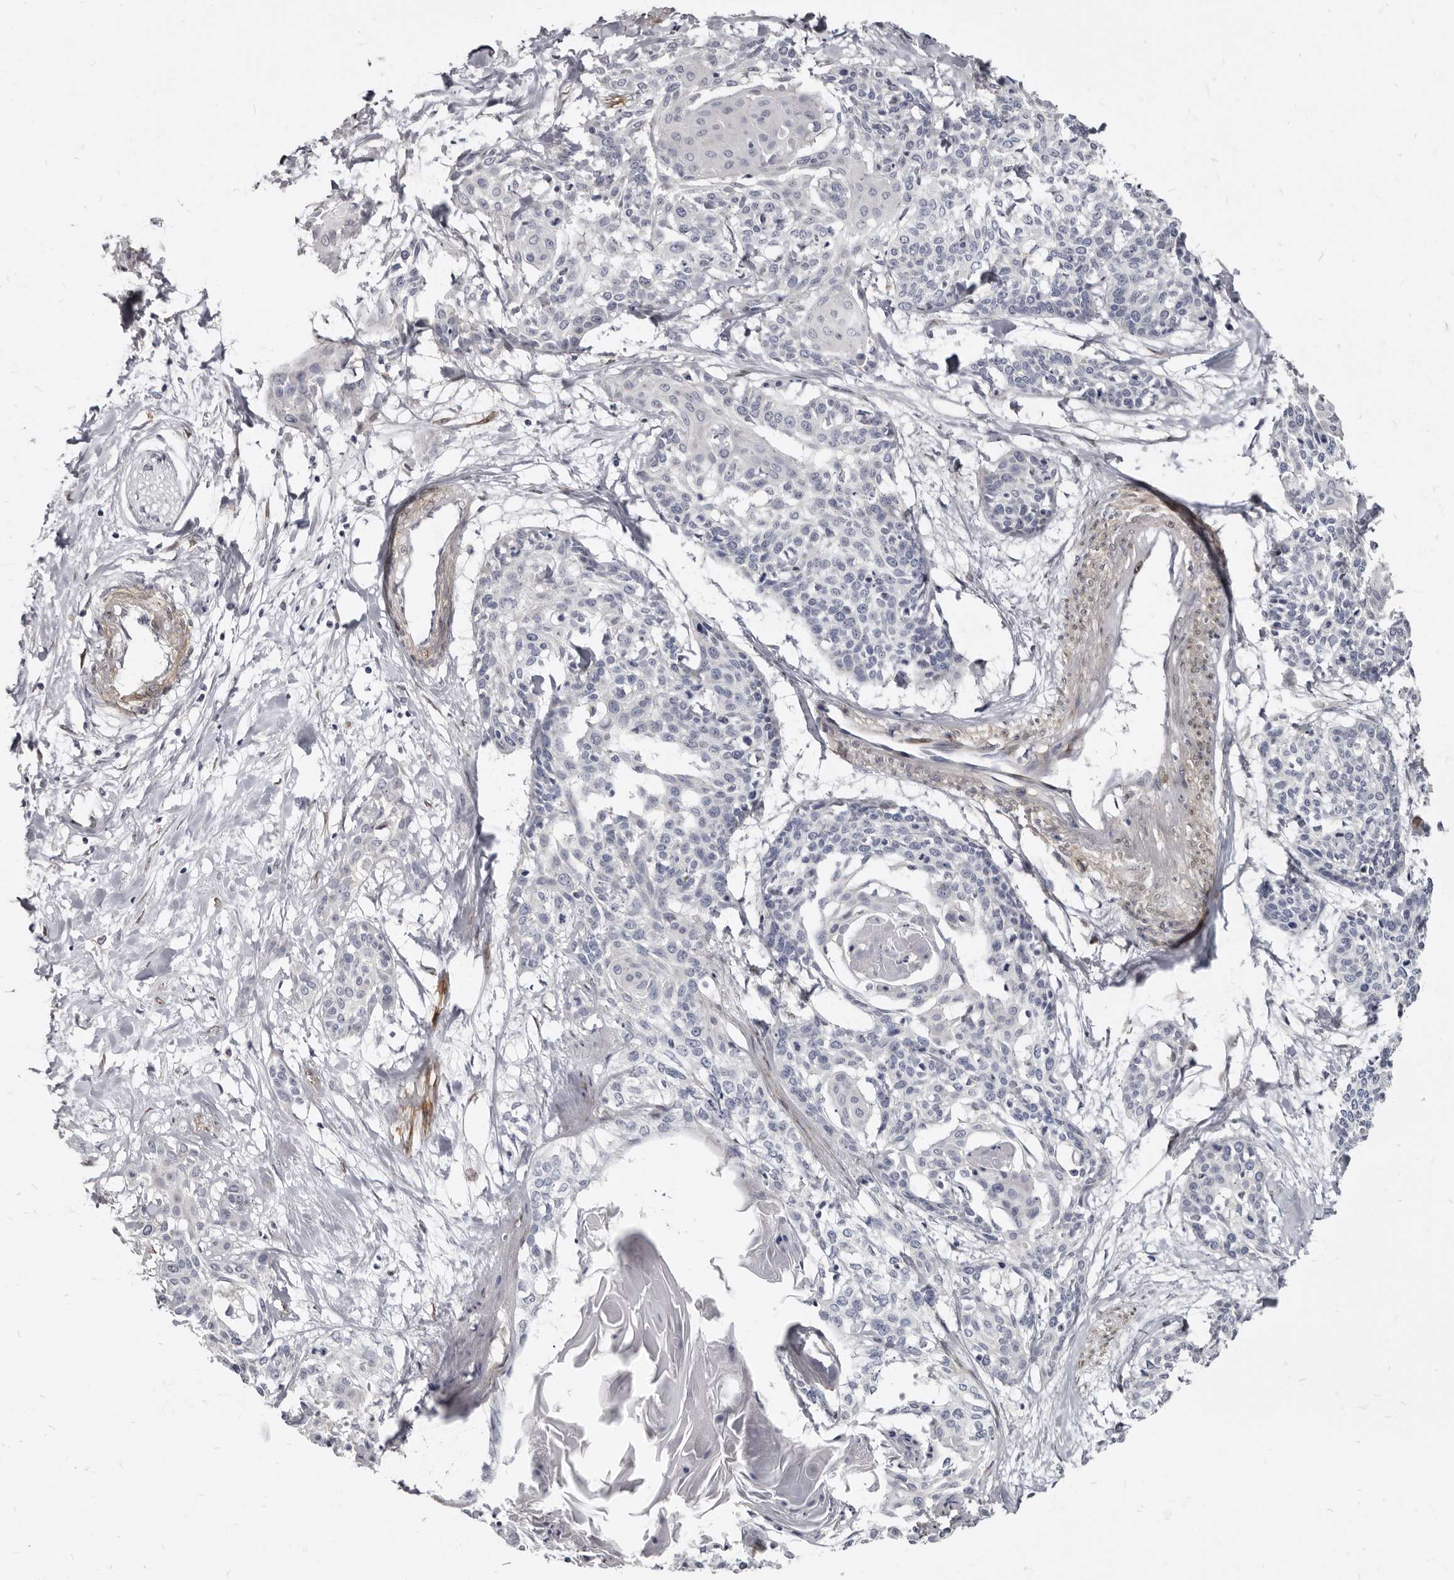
{"staining": {"intensity": "negative", "quantity": "none", "location": "none"}, "tissue": "cervical cancer", "cell_type": "Tumor cells", "image_type": "cancer", "snomed": [{"axis": "morphology", "description": "Squamous cell carcinoma, NOS"}, {"axis": "topography", "description": "Cervix"}], "caption": "The immunohistochemistry histopathology image has no significant staining in tumor cells of cervical cancer tissue.", "gene": "MRGPRF", "patient": {"sex": "female", "age": 57}}